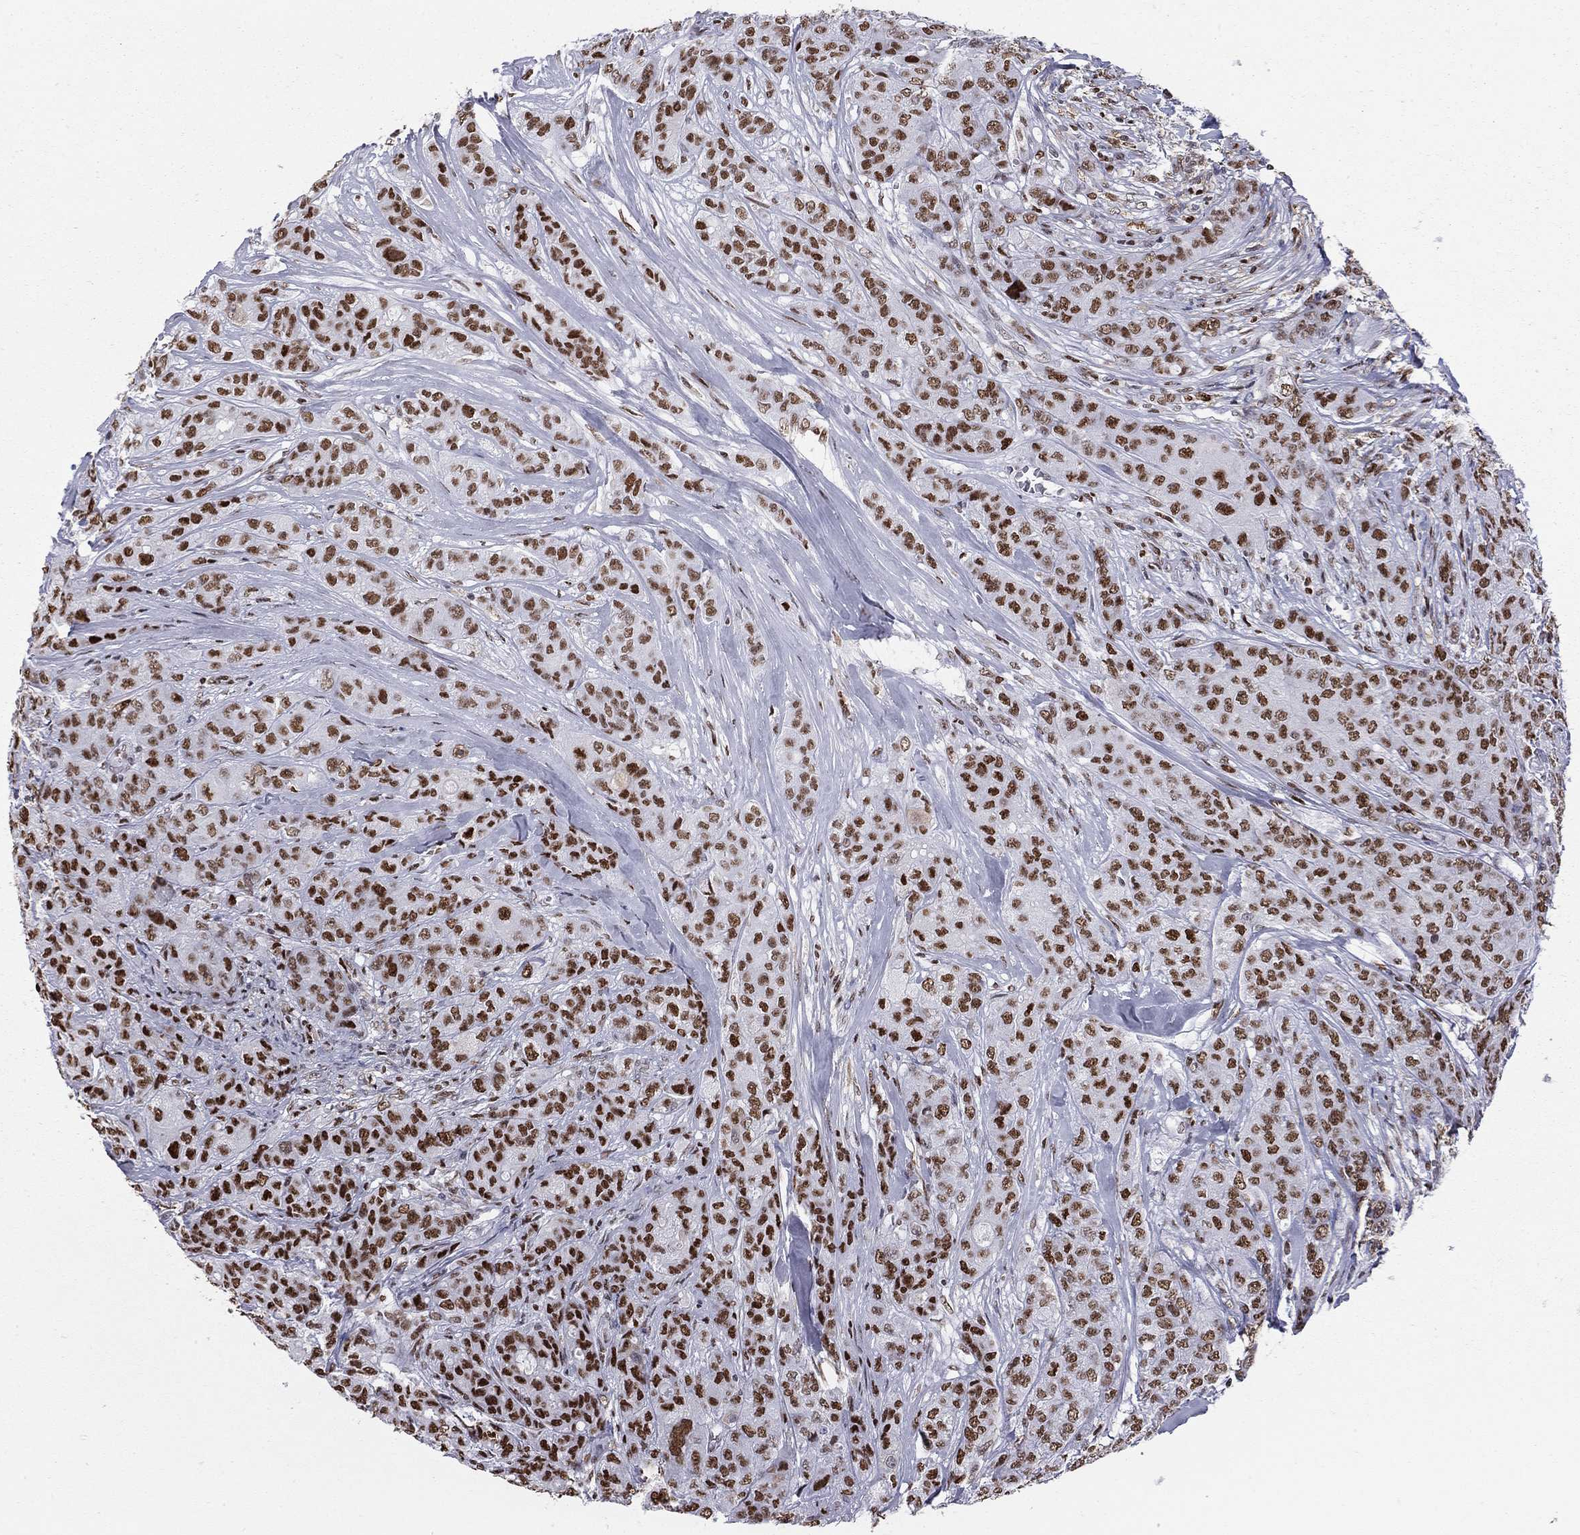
{"staining": {"intensity": "strong", "quantity": ">75%", "location": "nuclear"}, "tissue": "breast cancer", "cell_type": "Tumor cells", "image_type": "cancer", "snomed": [{"axis": "morphology", "description": "Duct carcinoma"}, {"axis": "topography", "description": "Breast"}], "caption": "IHC photomicrograph of human intraductal carcinoma (breast) stained for a protein (brown), which shows high levels of strong nuclear positivity in about >75% of tumor cells.", "gene": "PCGF3", "patient": {"sex": "female", "age": 43}}